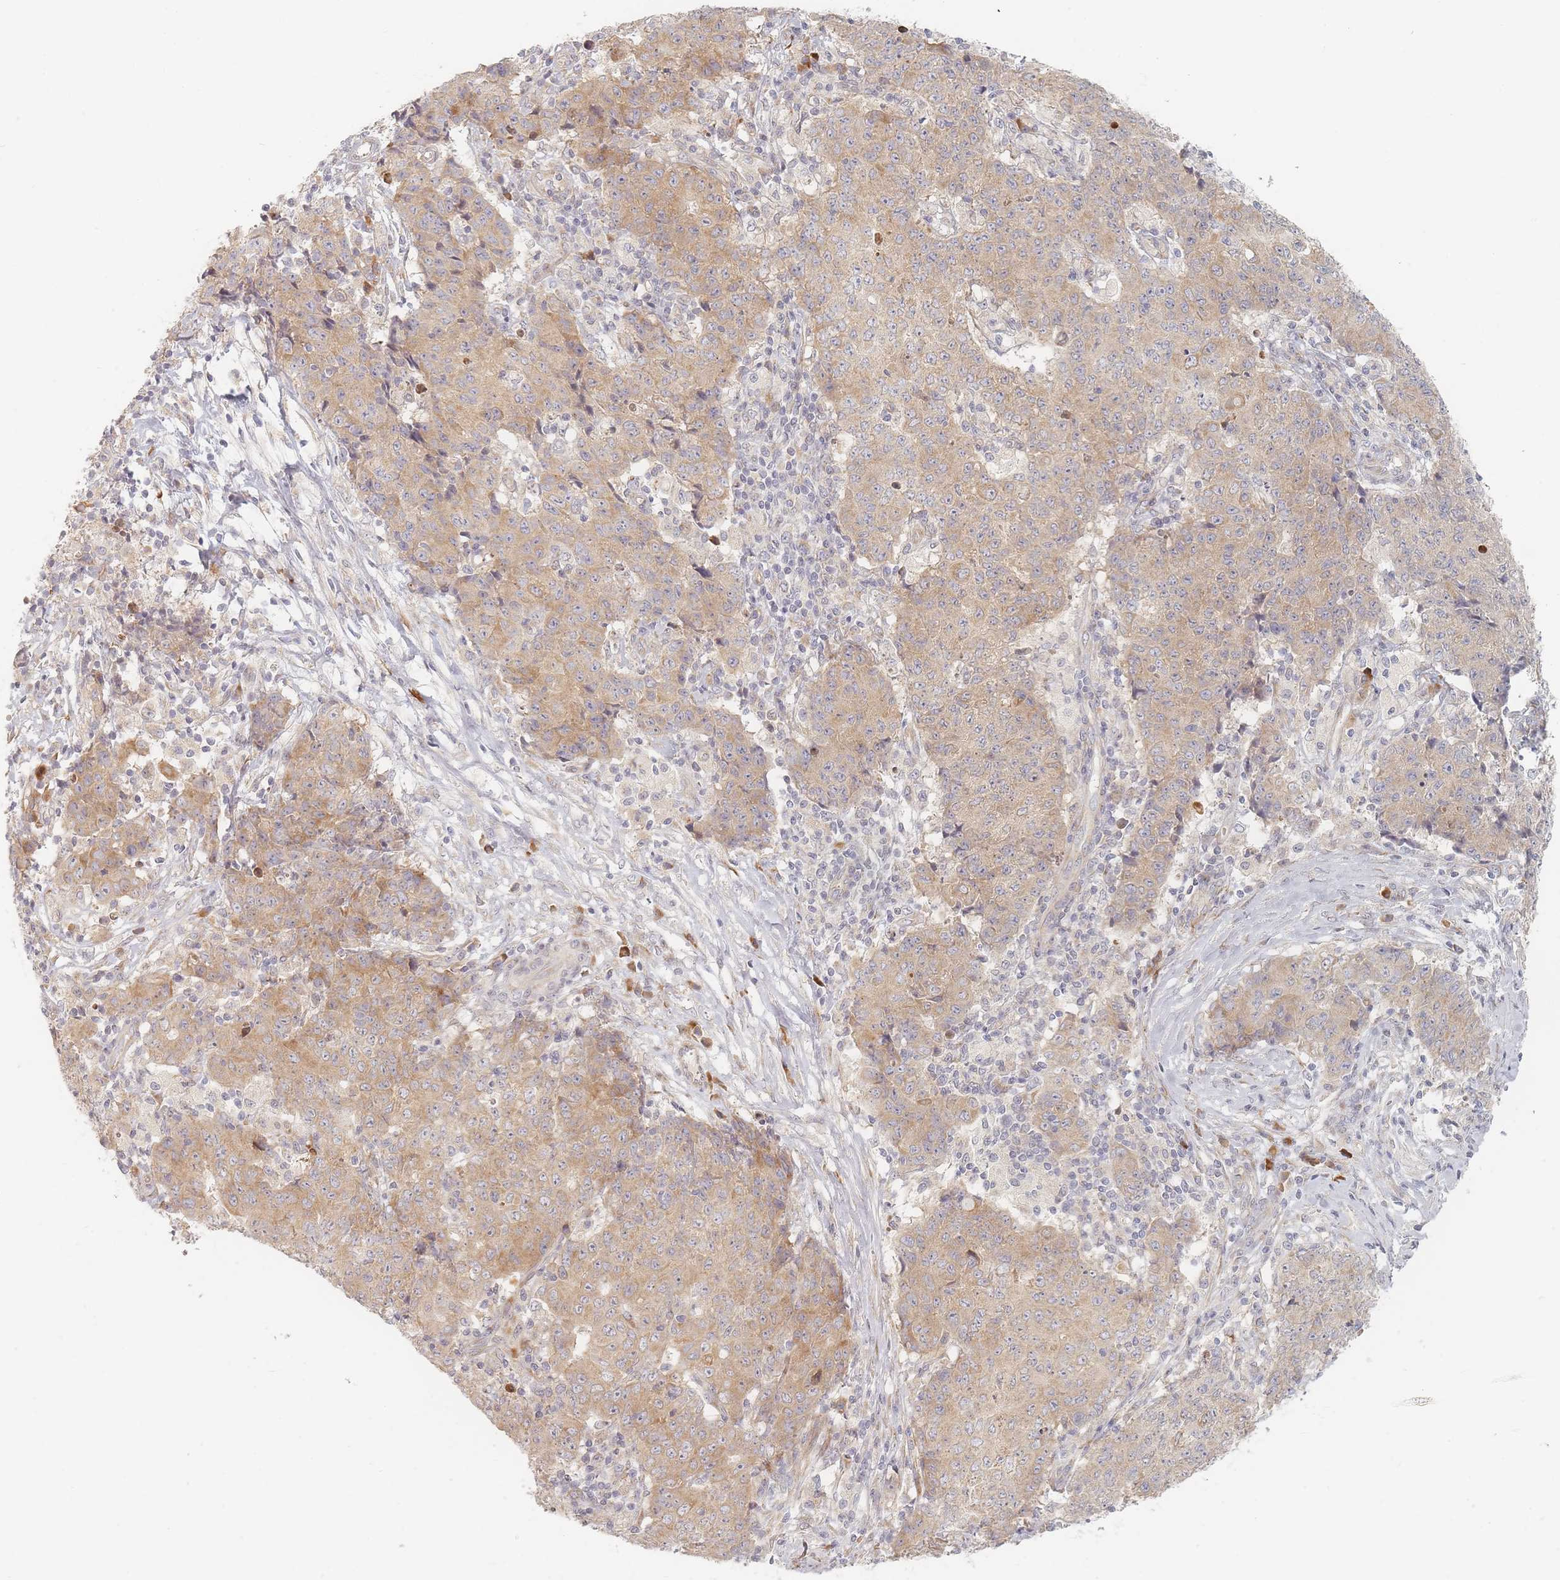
{"staining": {"intensity": "moderate", "quantity": ">75%", "location": "cytoplasmic/membranous"}, "tissue": "ovarian cancer", "cell_type": "Tumor cells", "image_type": "cancer", "snomed": [{"axis": "morphology", "description": "Carcinoma, endometroid"}, {"axis": "topography", "description": "Ovary"}], "caption": "A micrograph of endometroid carcinoma (ovarian) stained for a protein shows moderate cytoplasmic/membranous brown staining in tumor cells.", "gene": "ZKSCAN7", "patient": {"sex": "female", "age": 42}}